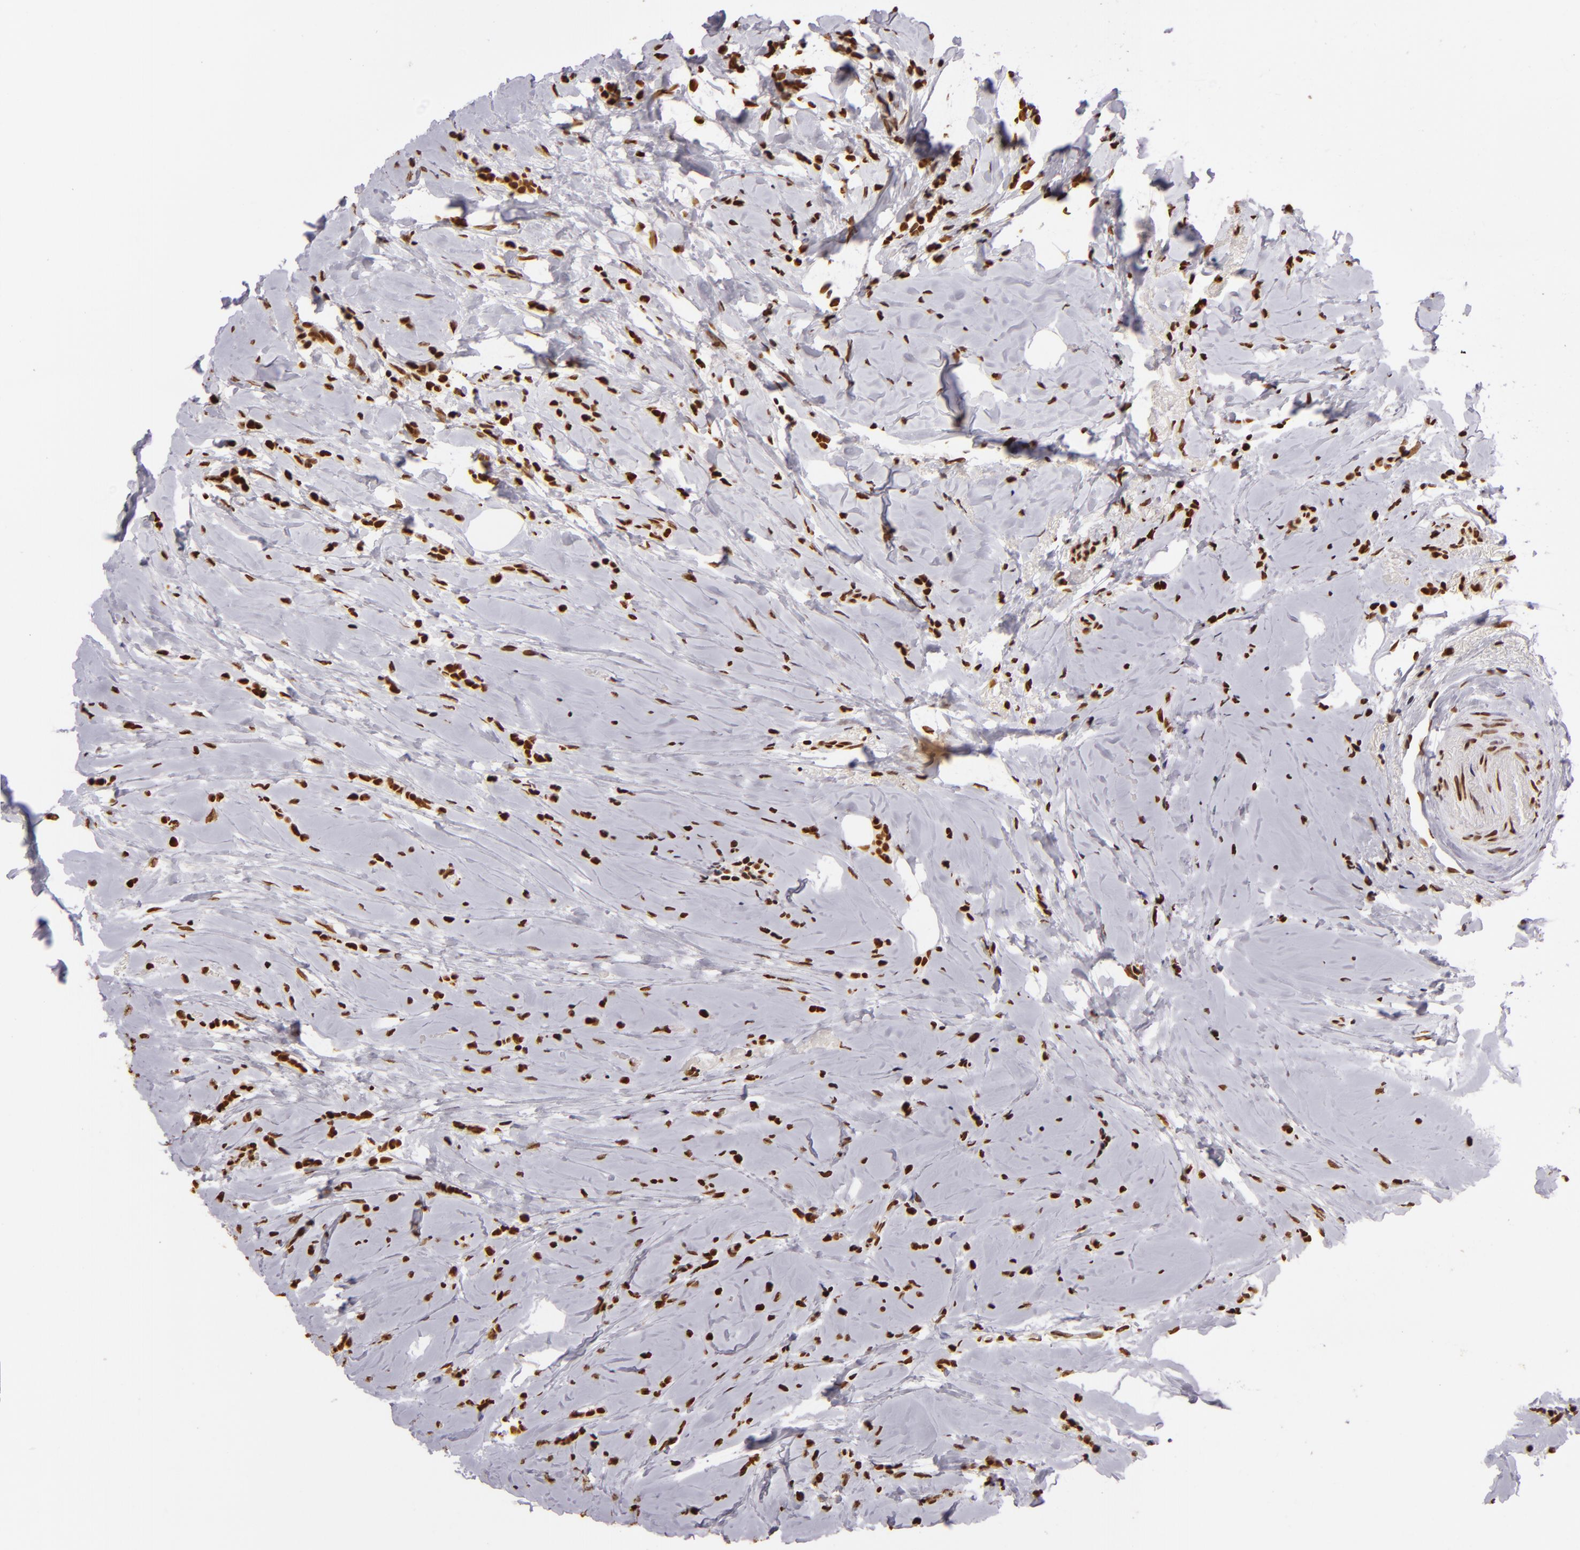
{"staining": {"intensity": "strong", "quantity": ">75%", "location": "nuclear"}, "tissue": "breast cancer", "cell_type": "Tumor cells", "image_type": "cancer", "snomed": [{"axis": "morphology", "description": "Lobular carcinoma"}, {"axis": "topography", "description": "Breast"}], "caption": "This histopathology image shows immunohistochemistry staining of lobular carcinoma (breast), with high strong nuclear expression in approximately >75% of tumor cells.", "gene": "PAPOLA", "patient": {"sex": "female", "age": 64}}